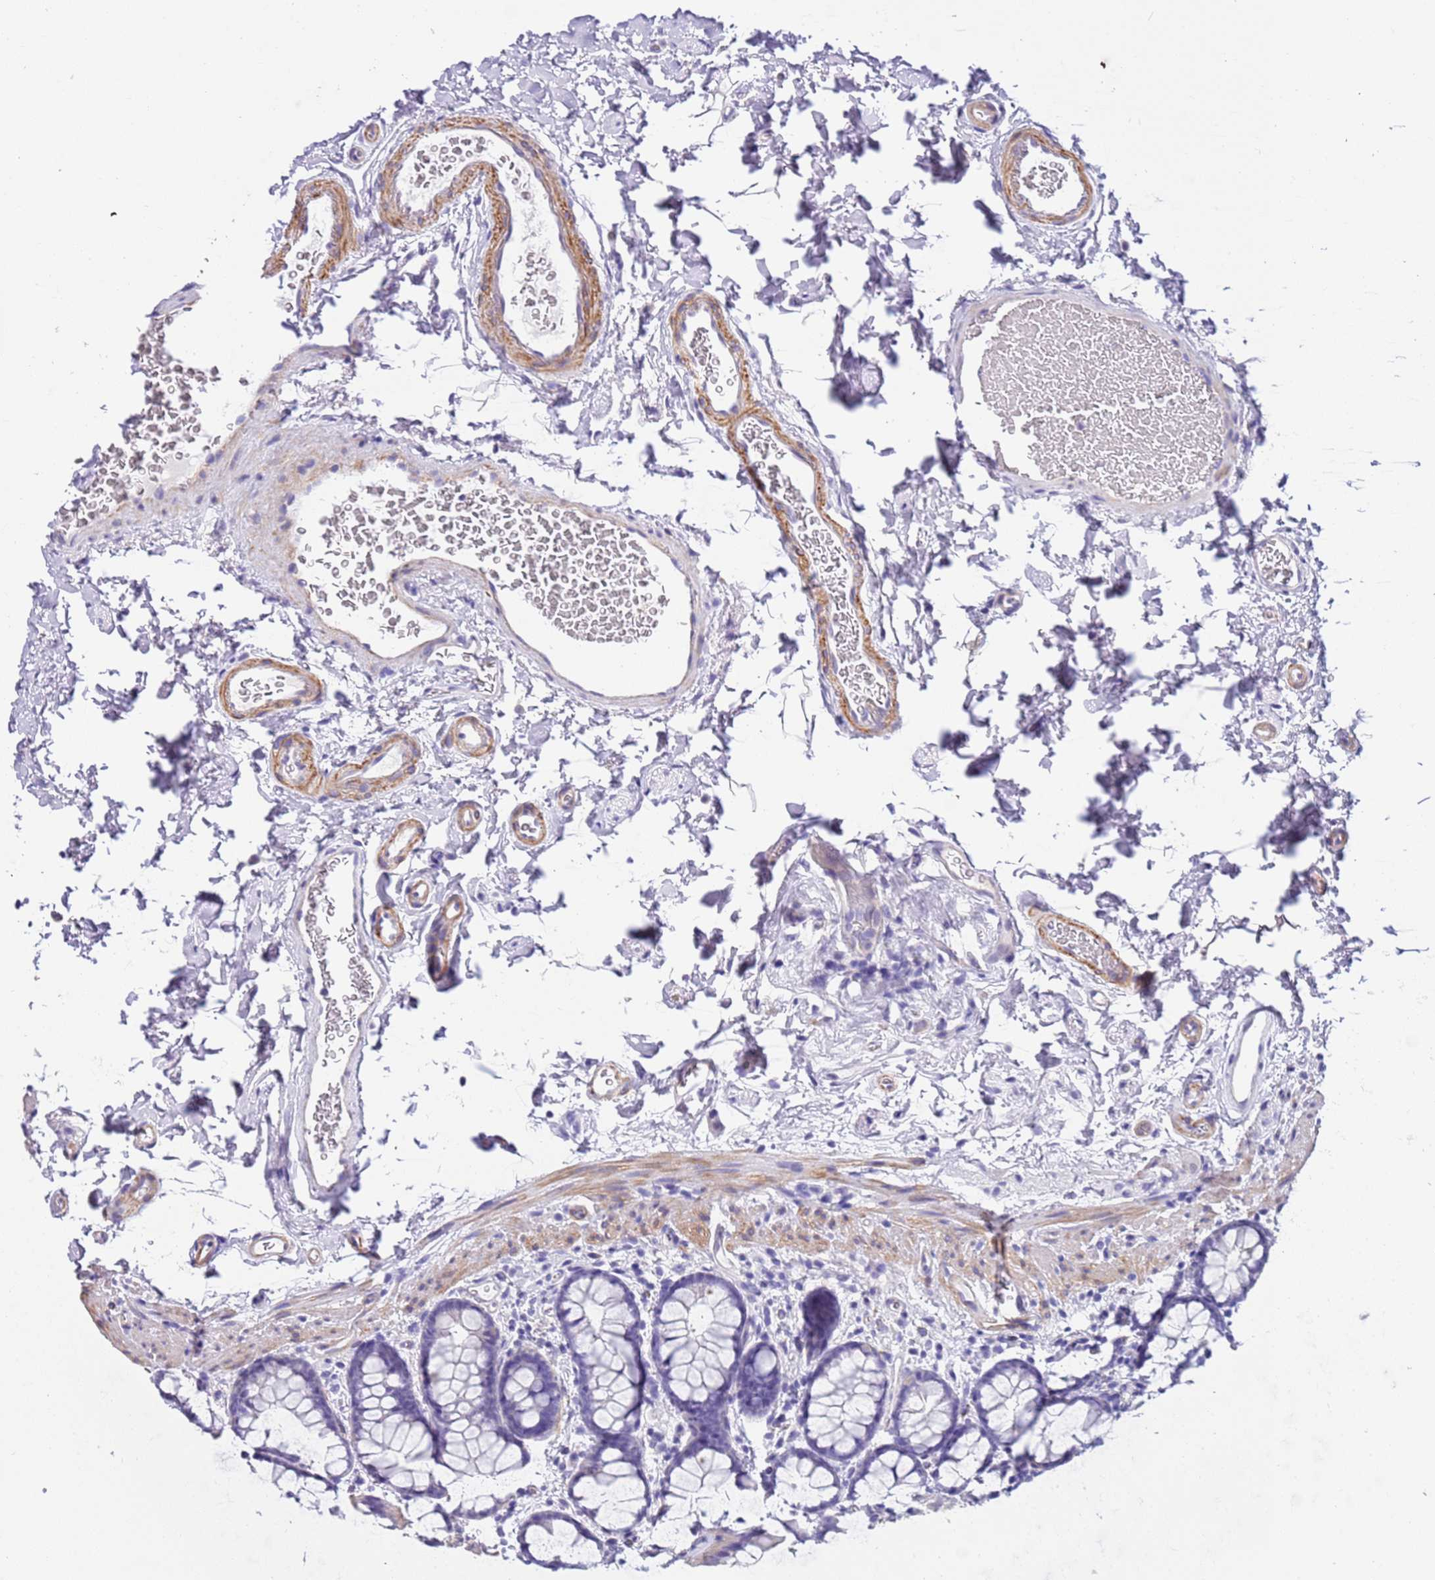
{"staining": {"intensity": "weak", "quantity": "25%-75%", "location": "cytoplasmic/membranous"}, "tissue": "colon", "cell_type": "Endothelial cells", "image_type": "normal", "snomed": [{"axis": "morphology", "description": "Normal tissue, NOS"}, {"axis": "topography", "description": "Colon"}], "caption": "Colon stained with DAB immunohistochemistry shows low levels of weak cytoplasmic/membranous staining in about 25%-75% of endothelial cells.", "gene": "PCGF2", "patient": {"sex": "female", "age": 82}}